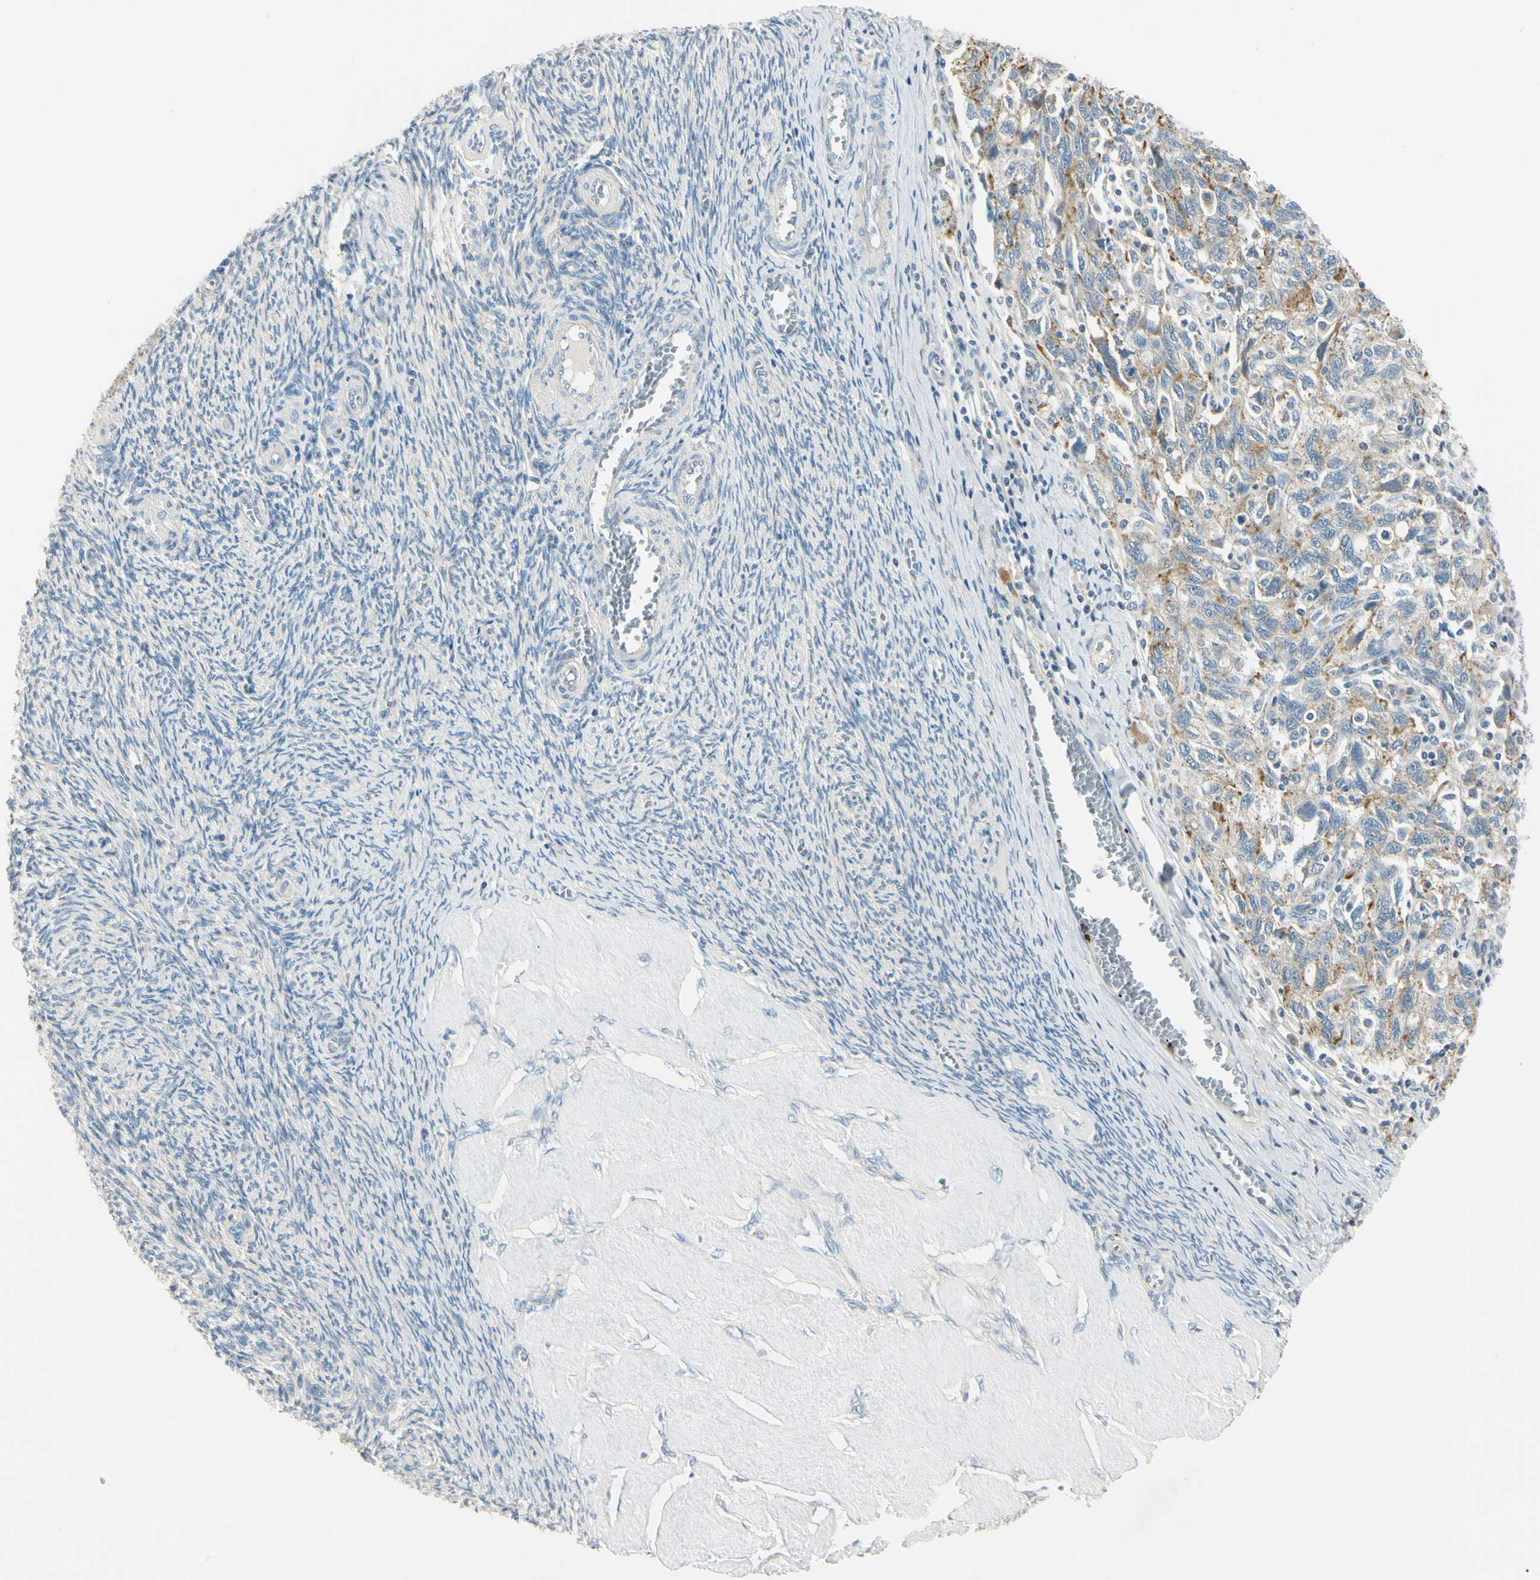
{"staining": {"intensity": "moderate", "quantity": "<25%", "location": "cytoplasmic/membranous"}, "tissue": "ovarian cancer", "cell_type": "Tumor cells", "image_type": "cancer", "snomed": [{"axis": "morphology", "description": "Carcinoma, NOS"}, {"axis": "morphology", "description": "Cystadenocarcinoma, serous, NOS"}, {"axis": "topography", "description": "Ovary"}], "caption": "The micrograph shows immunohistochemical staining of ovarian cancer. There is moderate cytoplasmic/membranous staining is identified in approximately <25% of tumor cells.", "gene": "LAMA3", "patient": {"sex": "female", "age": 69}}